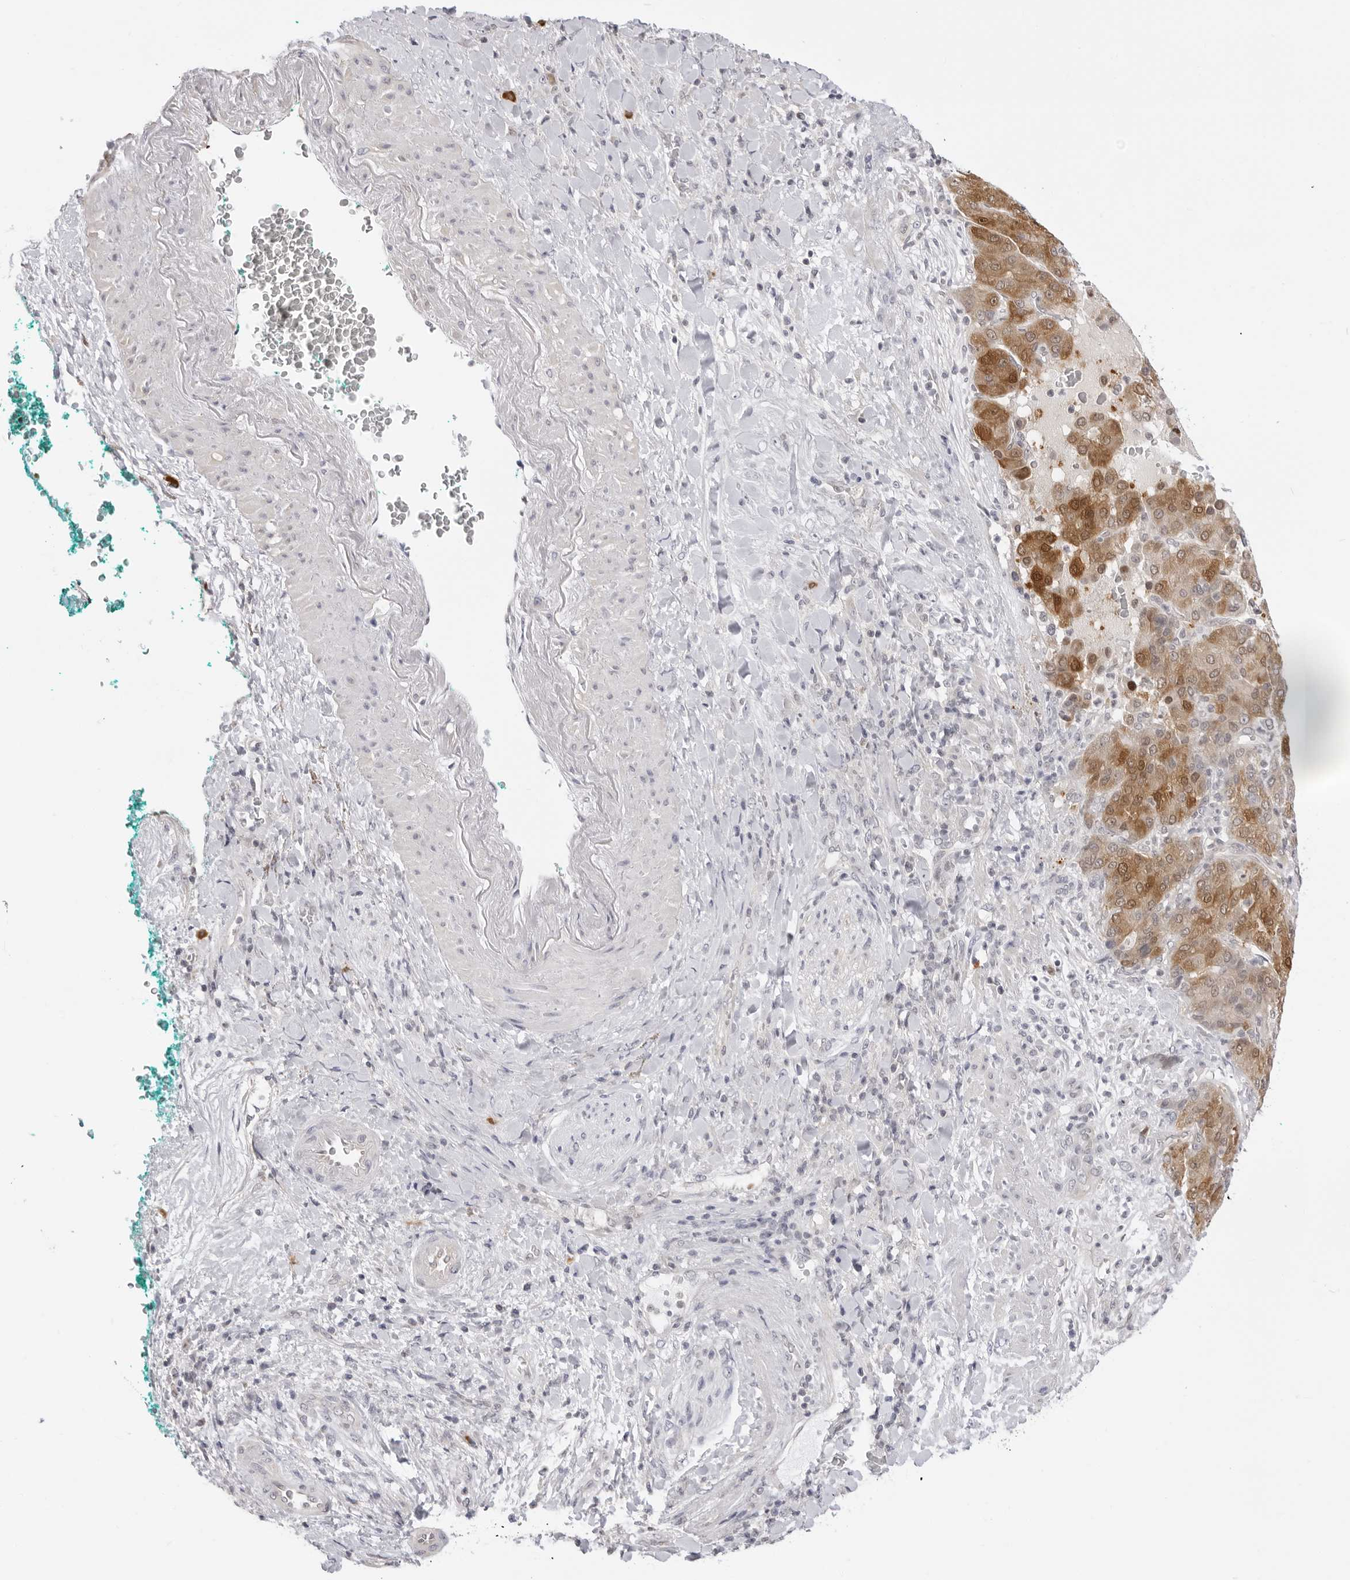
{"staining": {"intensity": "moderate", "quantity": ">75%", "location": "cytoplasmic/membranous"}, "tissue": "liver cancer", "cell_type": "Tumor cells", "image_type": "cancer", "snomed": [{"axis": "morphology", "description": "Carcinoma, Hepatocellular, NOS"}, {"axis": "topography", "description": "Liver"}], "caption": "Human hepatocellular carcinoma (liver) stained with a protein marker shows moderate staining in tumor cells.", "gene": "FDPS", "patient": {"sex": "male", "age": 65}}